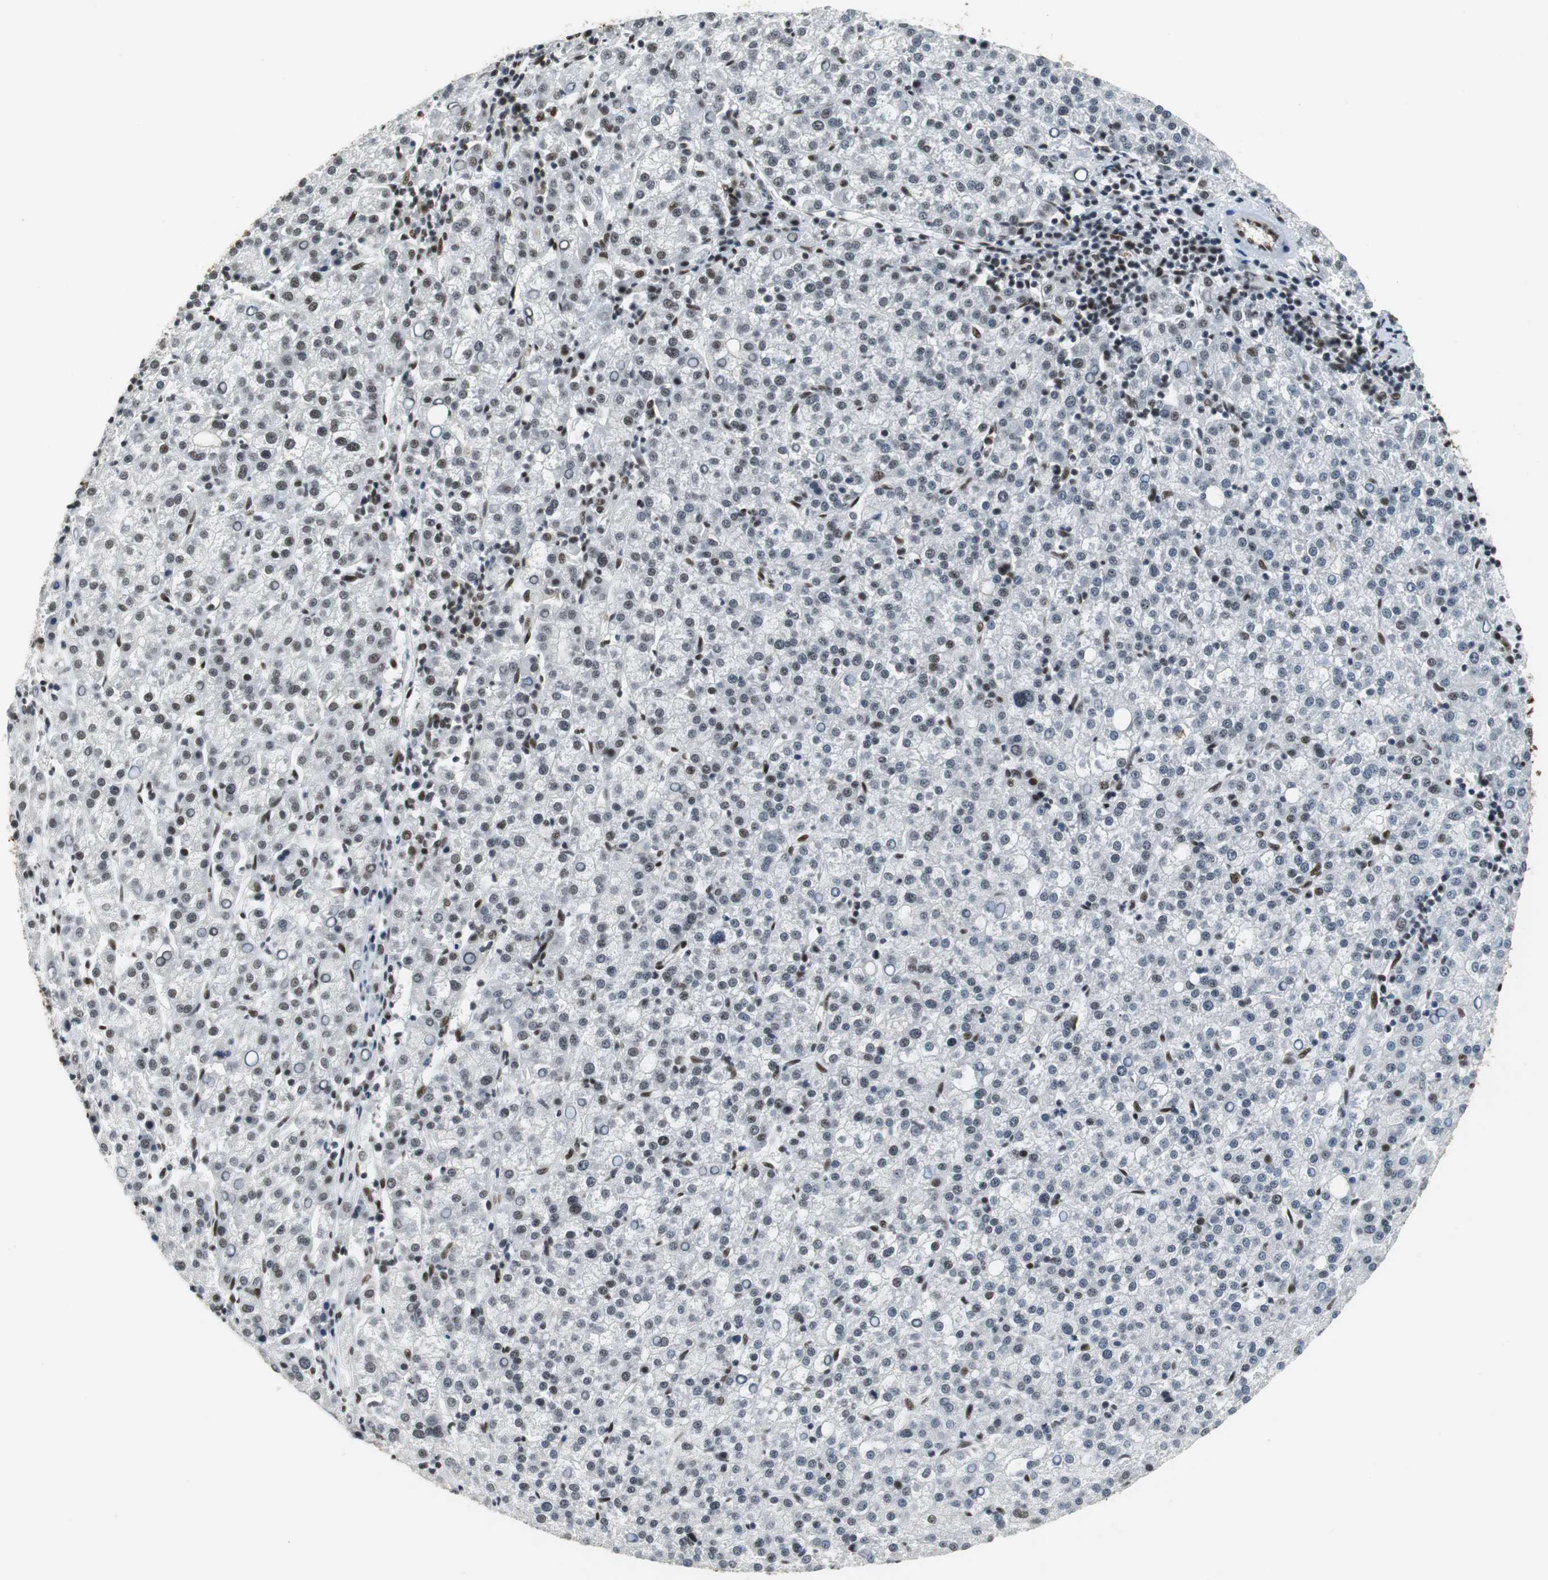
{"staining": {"intensity": "moderate", "quantity": "25%-75%", "location": "nuclear"}, "tissue": "liver cancer", "cell_type": "Tumor cells", "image_type": "cancer", "snomed": [{"axis": "morphology", "description": "Carcinoma, Hepatocellular, NOS"}, {"axis": "topography", "description": "Liver"}], "caption": "A photomicrograph of human liver cancer stained for a protein shows moderate nuclear brown staining in tumor cells. (DAB (3,3'-diaminobenzidine) = brown stain, brightfield microscopy at high magnification).", "gene": "PRKDC", "patient": {"sex": "female", "age": 58}}